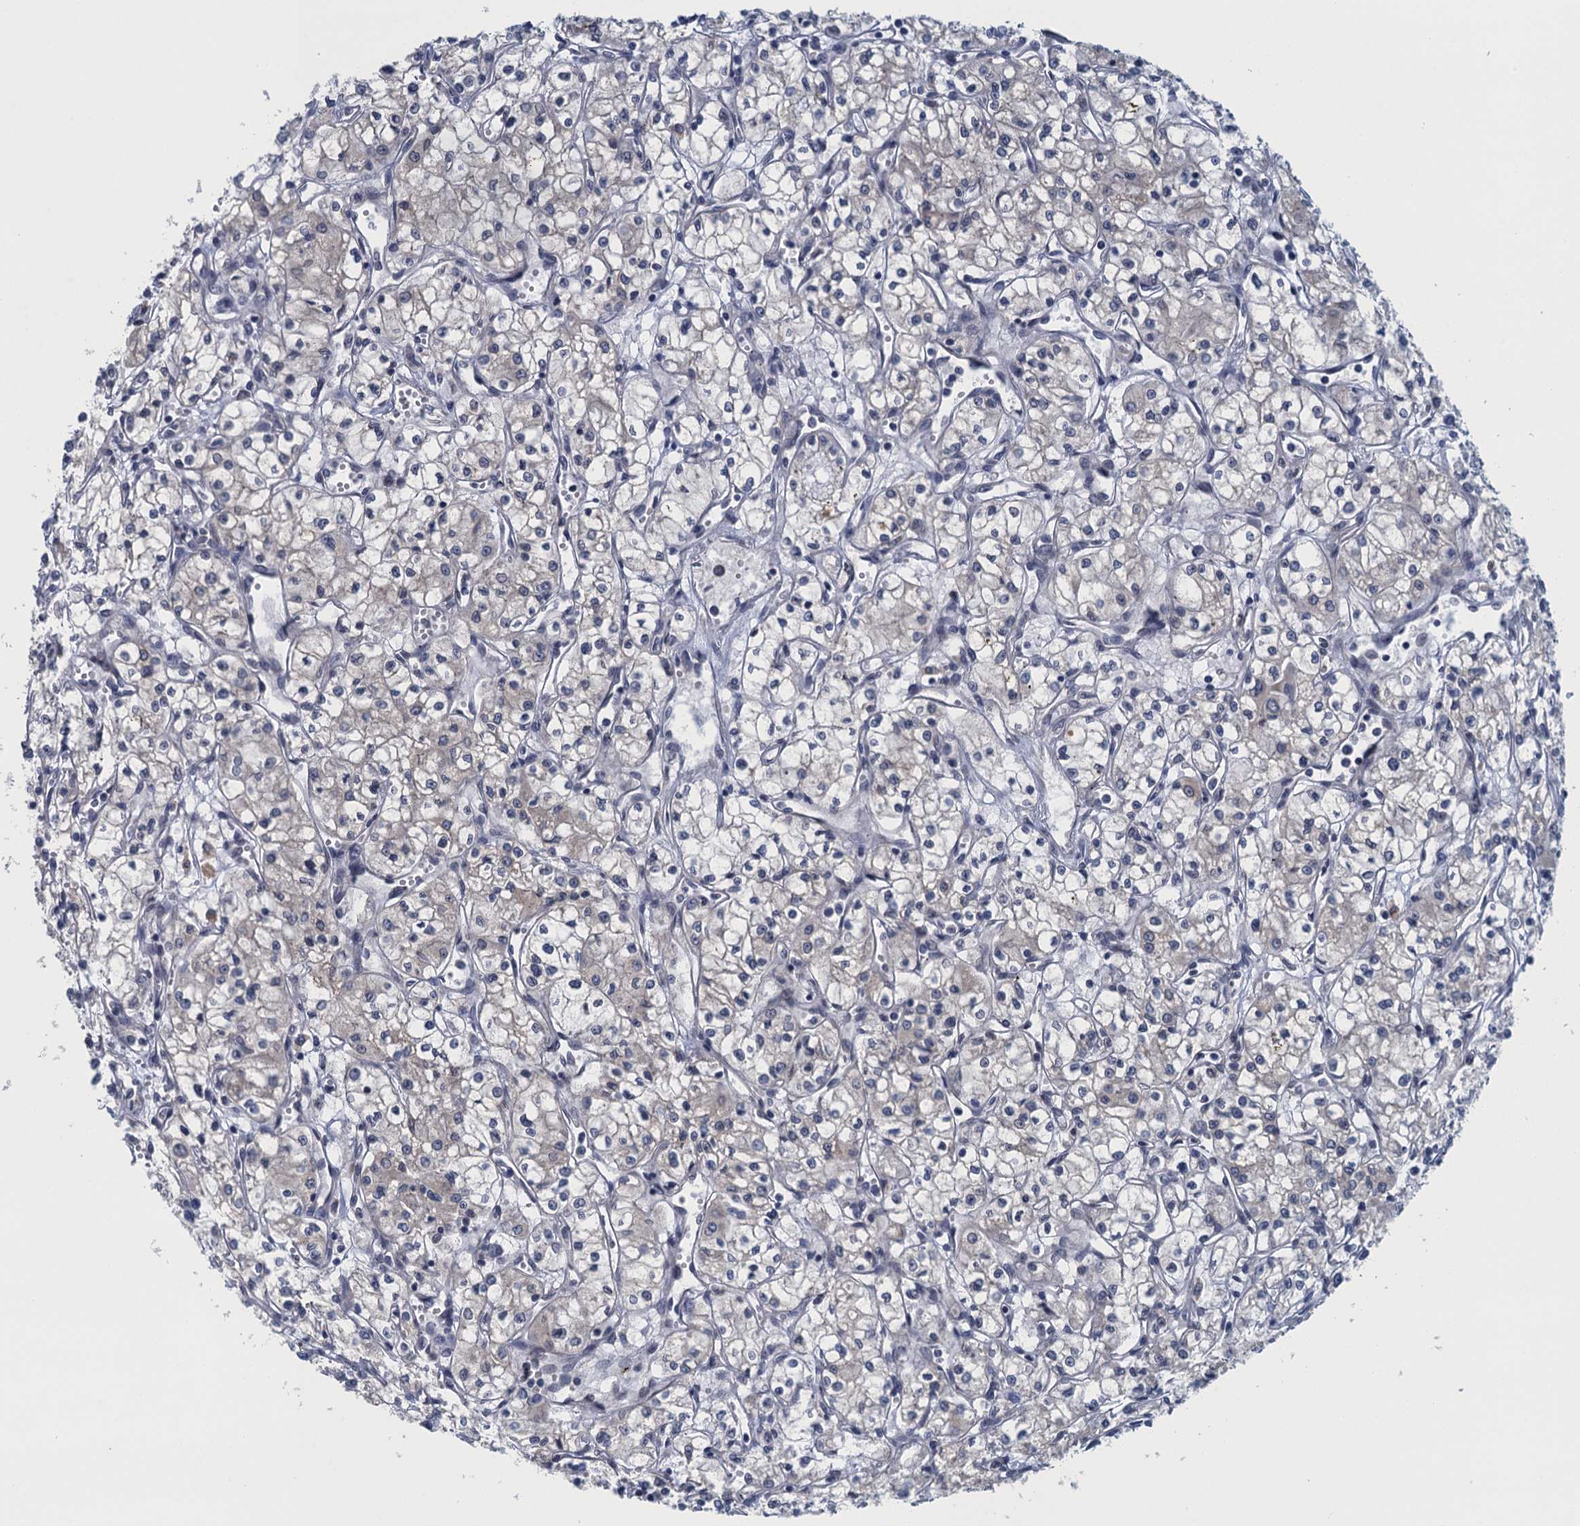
{"staining": {"intensity": "negative", "quantity": "none", "location": "none"}, "tissue": "renal cancer", "cell_type": "Tumor cells", "image_type": "cancer", "snomed": [{"axis": "morphology", "description": "Adenocarcinoma, NOS"}, {"axis": "topography", "description": "Kidney"}], "caption": "A high-resolution photomicrograph shows IHC staining of renal cancer (adenocarcinoma), which displays no significant expression in tumor cells.", "gene": "CTU2", "patient": {"sex": "male", "age": 59}}